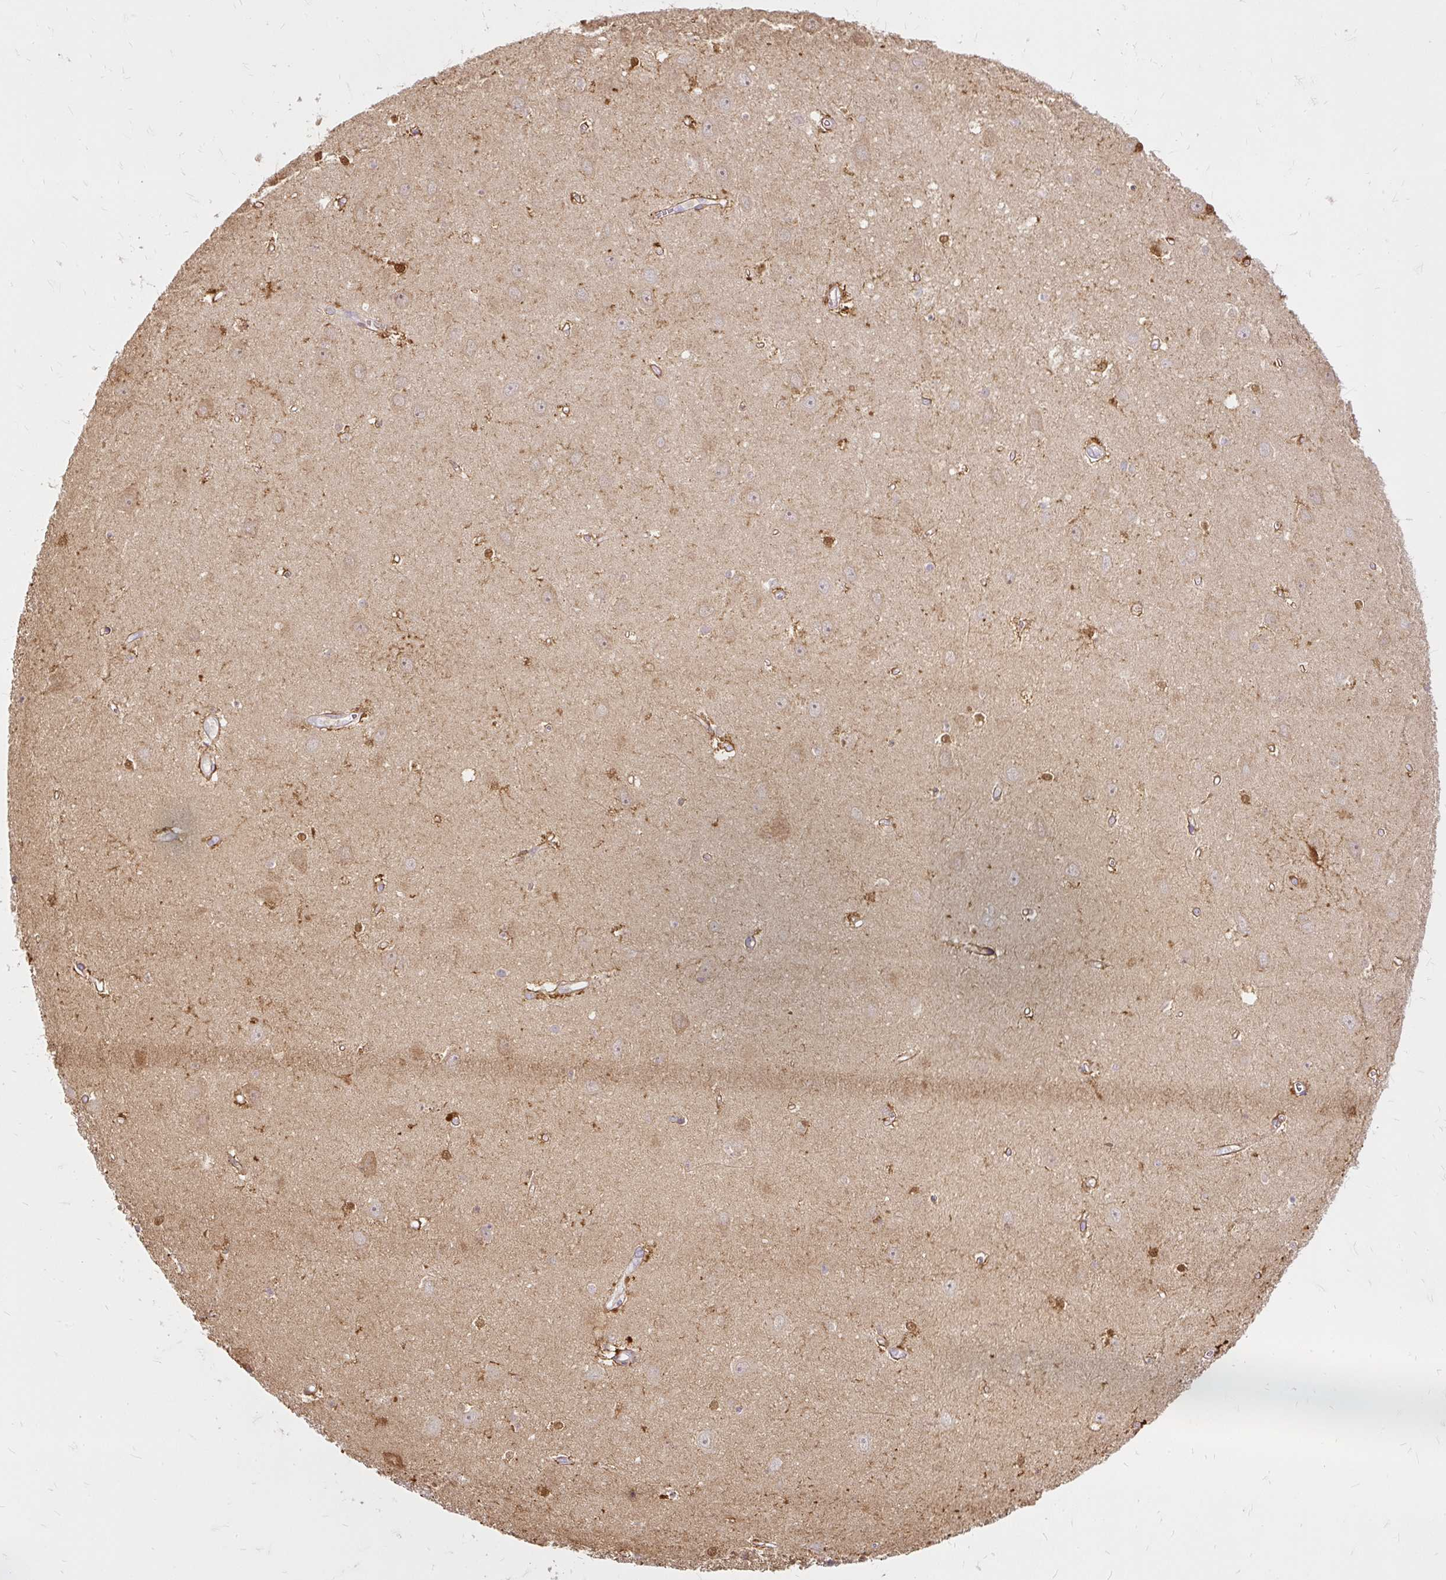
{"staining": {"intensity": "strong", "quantity": "<25%", "location": "cytoplasmic/membranous"}, "tissue": "hippocampus", "cell_type": "Glial cells", "image_type": "normal", "snomed": [{"axis": "morphology", "description": "Normal tissue, NOS"}, {"axis": "topography", "description": "Hippocampus"}], "caption": "Normal hippocampus displays strong cytoplasmic/membranous positivity in approximately <25% of glial cells.", "gene": "AP5S1", "patient": {"sex": "female", "age": 64}}